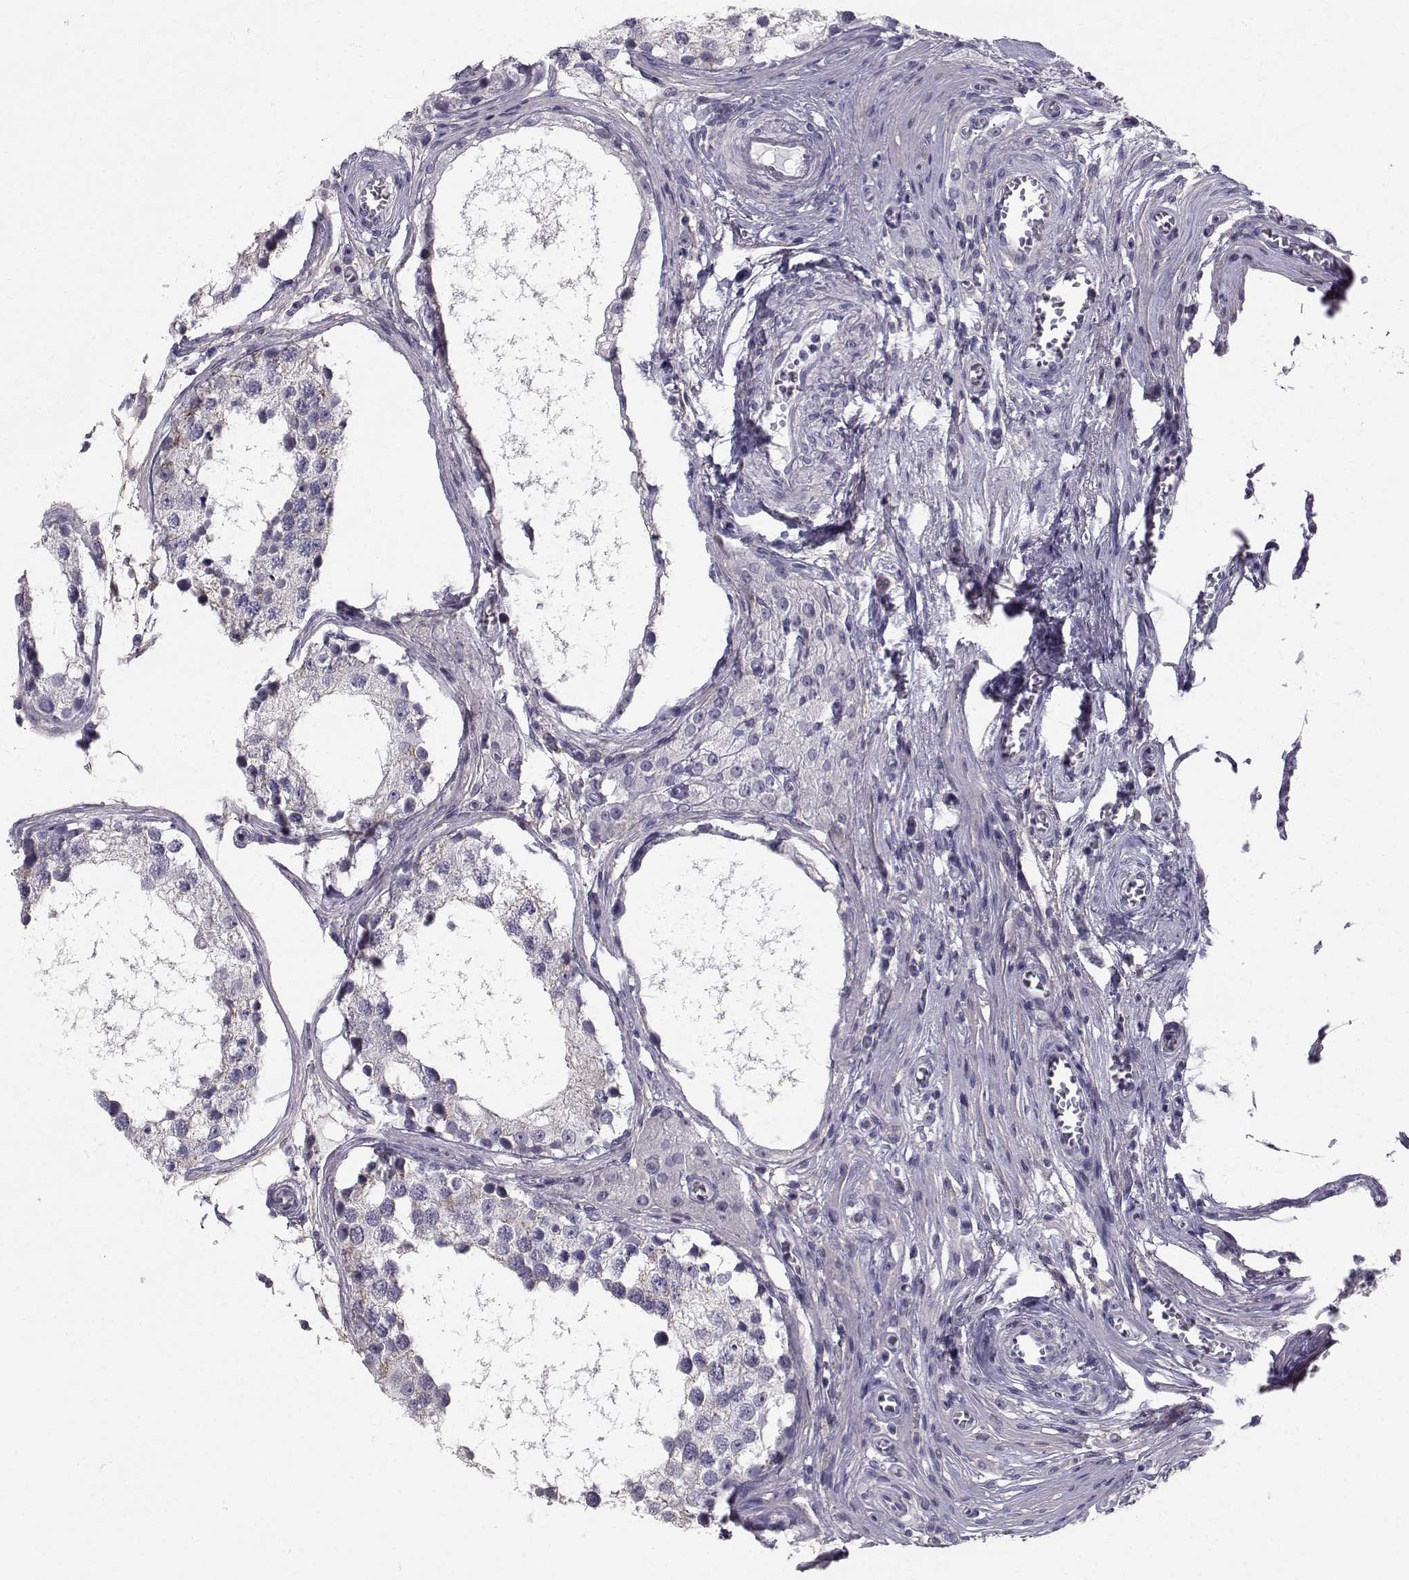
{"staining": {"intensity": "moderate", "quantity": "25%-75%", "location": "cytoplasmic/membranous"}, "tissue": "testis", "cell_type": "Cells in seminiferous ducts", "image_type": "normal", "snomed": [{"axis": "morphology", "description": "Normal tissue, NOS"}, {"axis": "morphology", "description": "Seminoma, NOS"}, {"axis": "topography", "description": "Testis"}], "caption": "About 25%-75% of cells in seminiferous ducts in normal testis show moderate cytoplasmic/membranous protein expression as visualized by brown immunohistochemical staining.", "gene": "SPDYE4", "patient": {"sex": "male", "age": 65}}